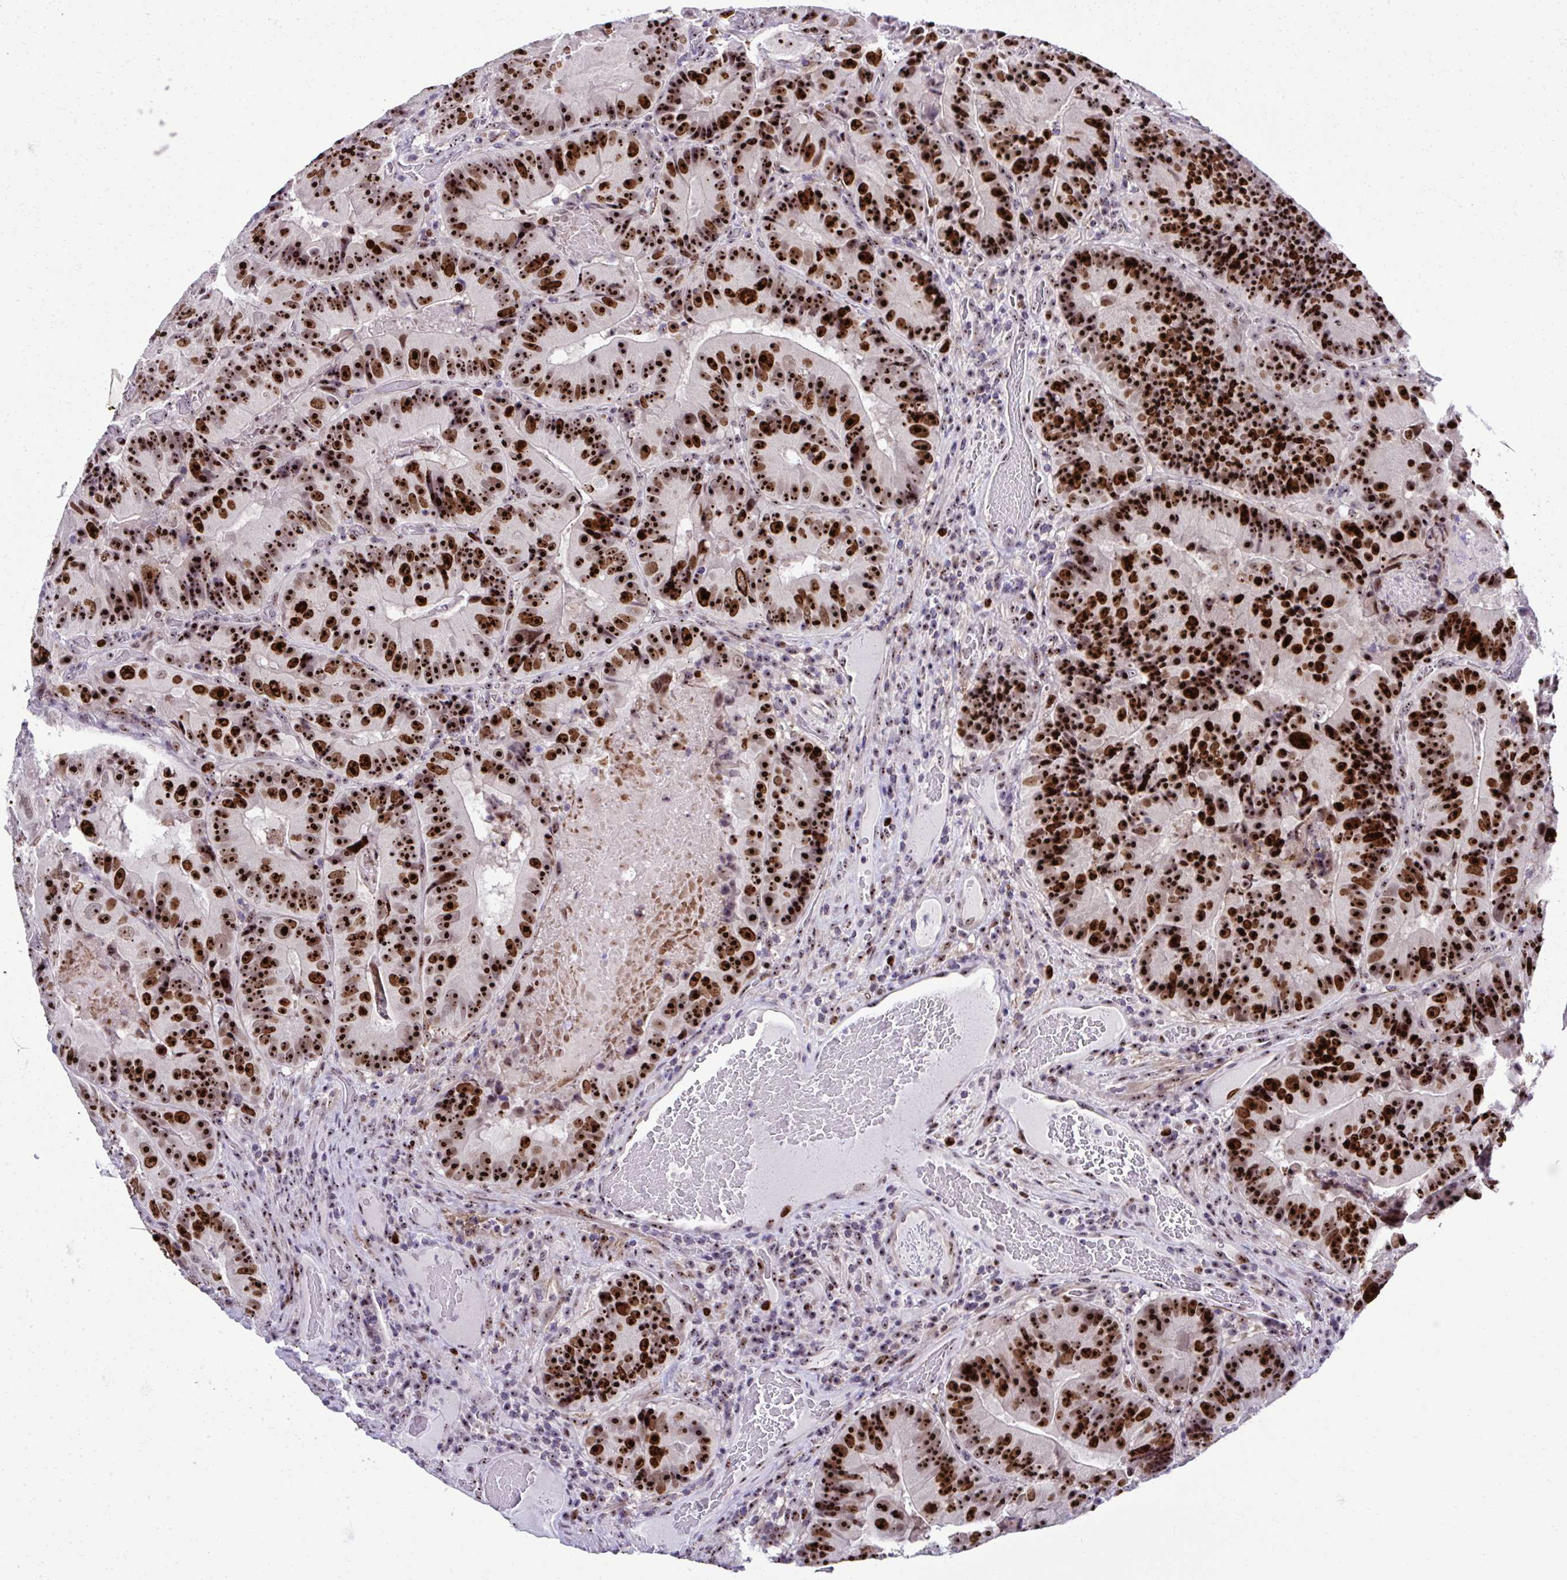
{"staining": {"intensity": "strong", "quantity": ">75%", "location": "nuclear"}, "tissue": "colorectal cancer", "cell_type": "Tumor cells", "image_type": "cancer", "snomed": [{"axis": "morphology", "description": "Adenocarcinoma, NOS"}, {"axis": "topography", "description": "Colon"}], "caption": "Protein analysis of colorectal adenocarcinoma tissue exhibits strong nuclear positivity in approximately >75% of tumor cells. Immunohistochemistry stains the protein of interest in brown and the nuclei are stained blue.", "gene": "CEP72", "patient": {"sex": "female", "age": 86}}